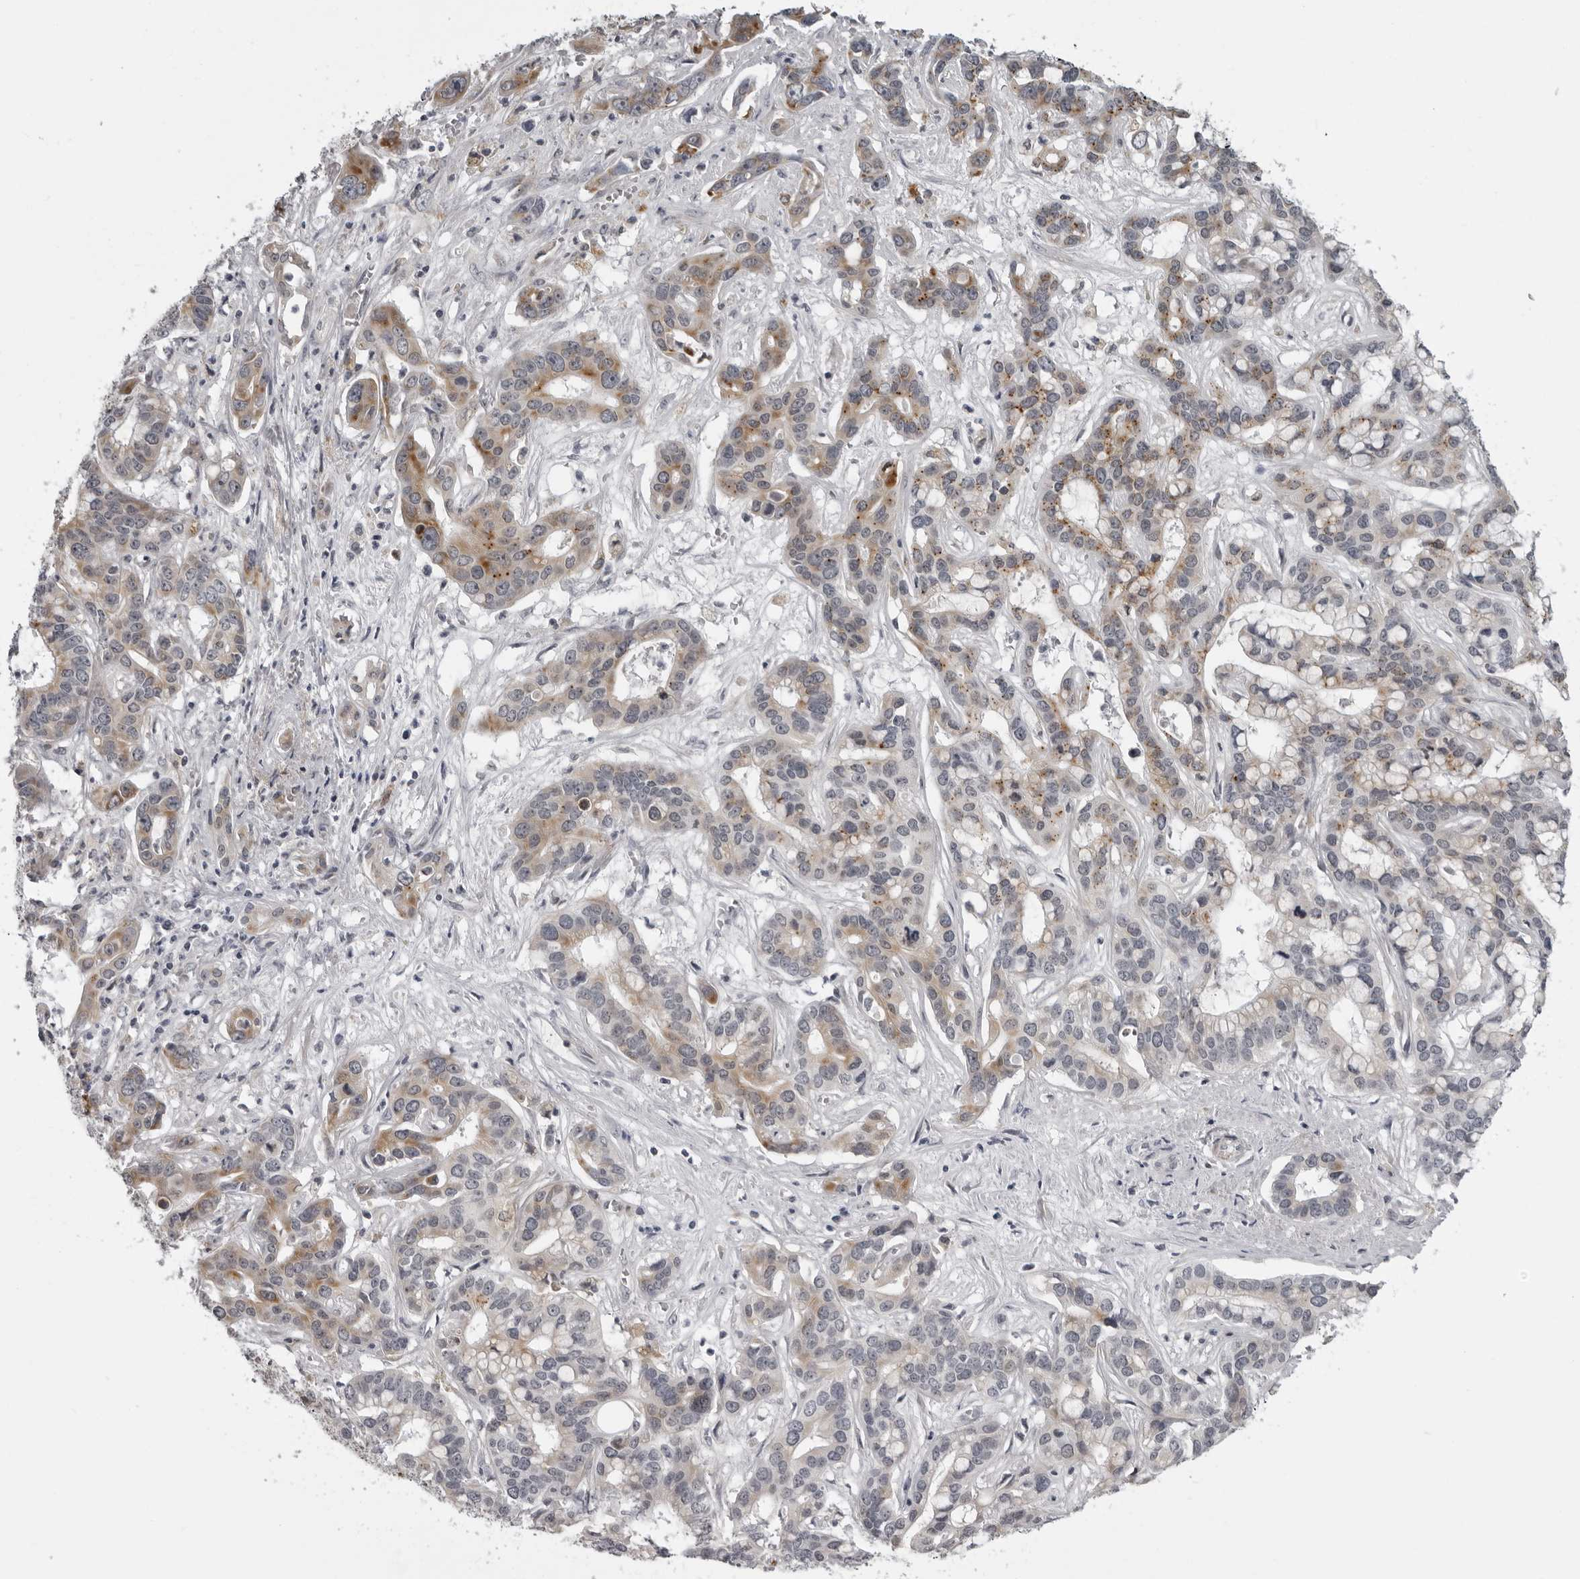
{"staining": {"intensity": "moderate", "quantity": "25%-75%", "location": "cytoplasmic/membranous"}, "tissue": "liver cancer", "cell_type": "Tumor cells", "image_type": "cancer", "snomed": [{"axis": "morphology", "description": "Cholangiocarcinoma"}, {"axis": "topography", "description": "Liver"}], "caption": "Liver cancer stained for a protein (brown) shows moderate cytoplasmic/membranous positive expression in about 25%-75% of tumor cells.", "gene": "RTCA", "patient": {"sex": "female", "age": 65}}